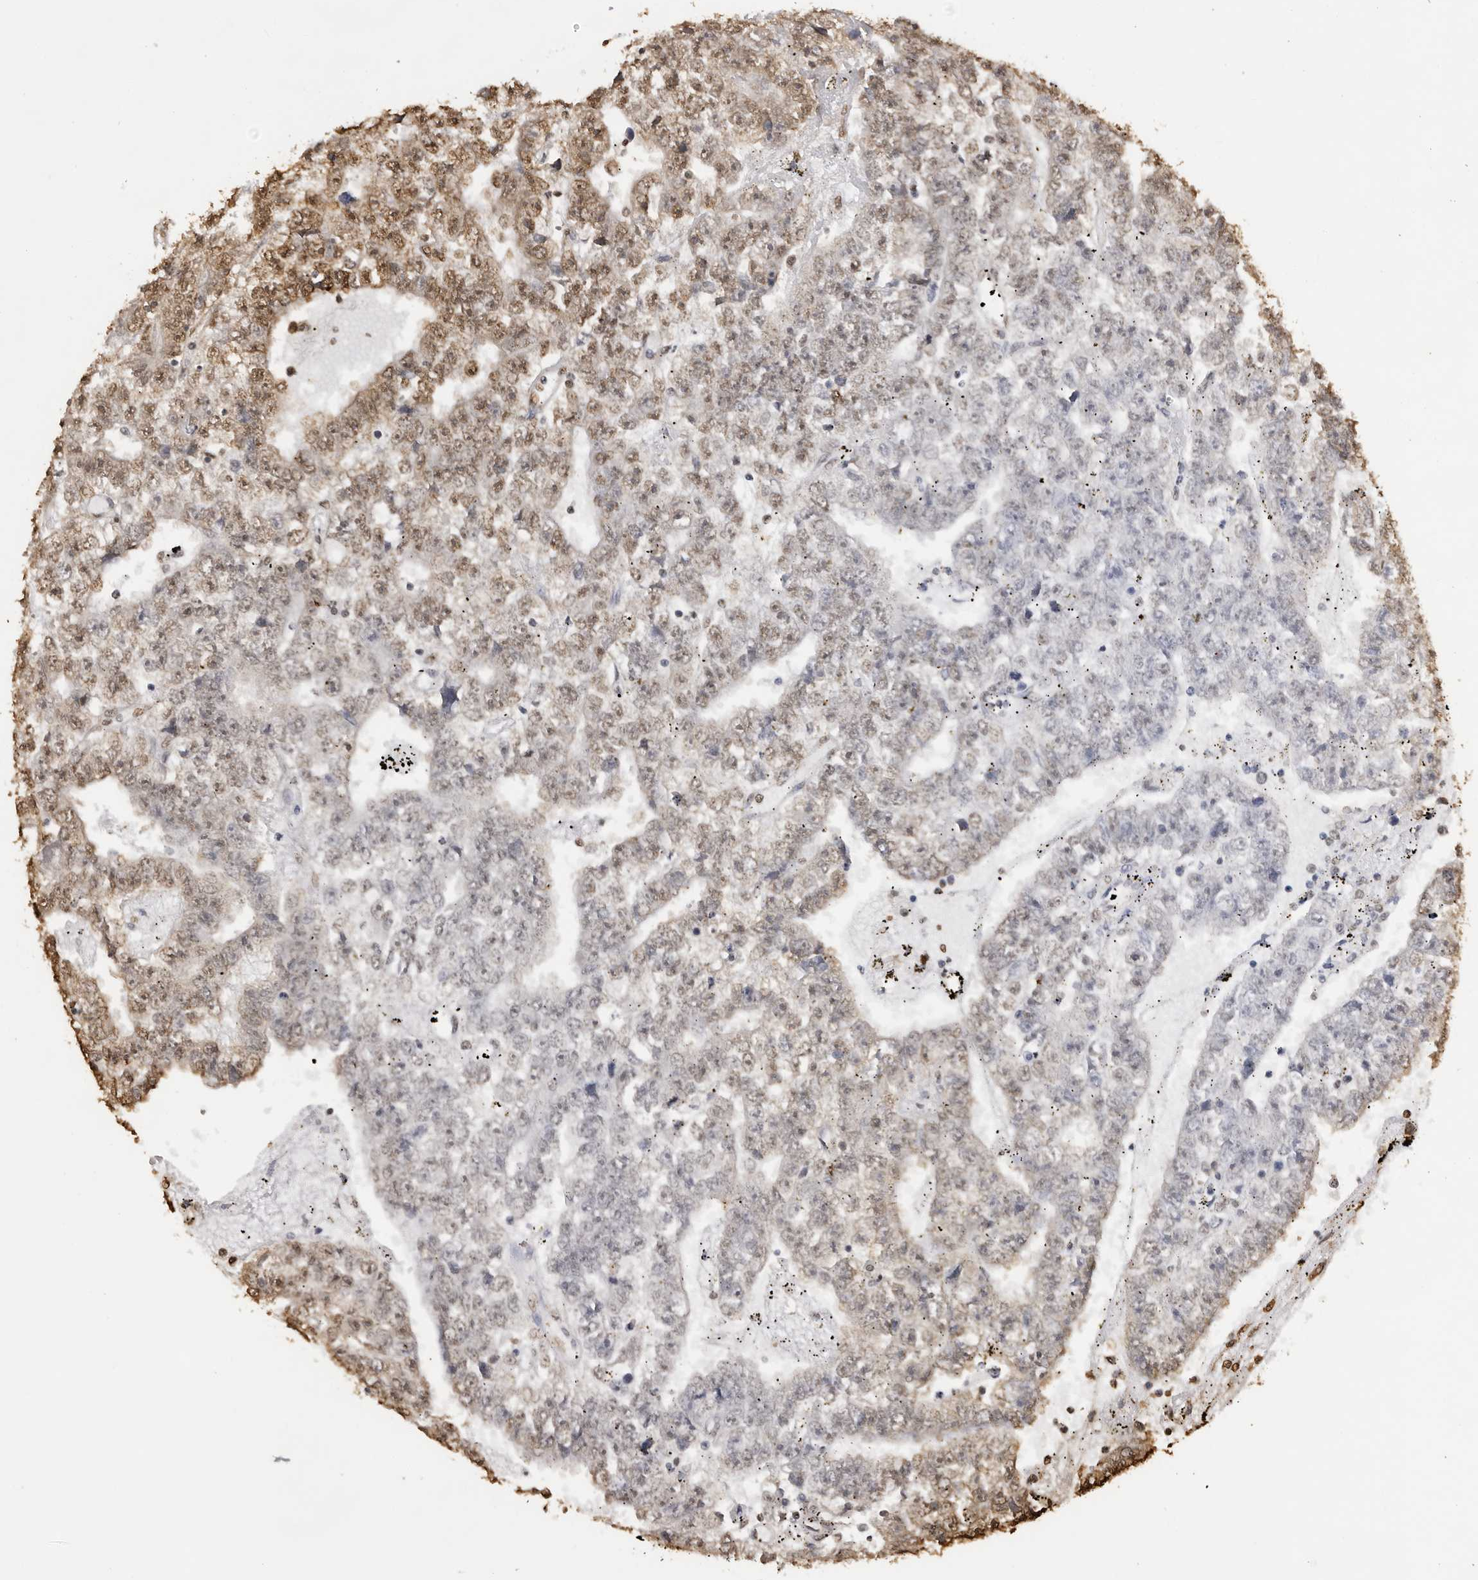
{"staining": {"intensity": "moderate", "quantity": "25%-75%", "location": "nuclear"}, "tissue": "testis cancer", "cell_type": "Tumor cells", "image_type": "cancer", "snomed": [{"axis": "morphology", "description": "Carcinoma, Embryonal, NOS"}, {"axis": "topography", "description": "Testis"}], "caption": "Protein analysis of testis cancer (embryonal carcinoma) tissue displays moderate nuclear positivity in about 25%-75% of tumor cells.", "gene": "ZFP91", "patient": {"sex": "male", "age": 25}}